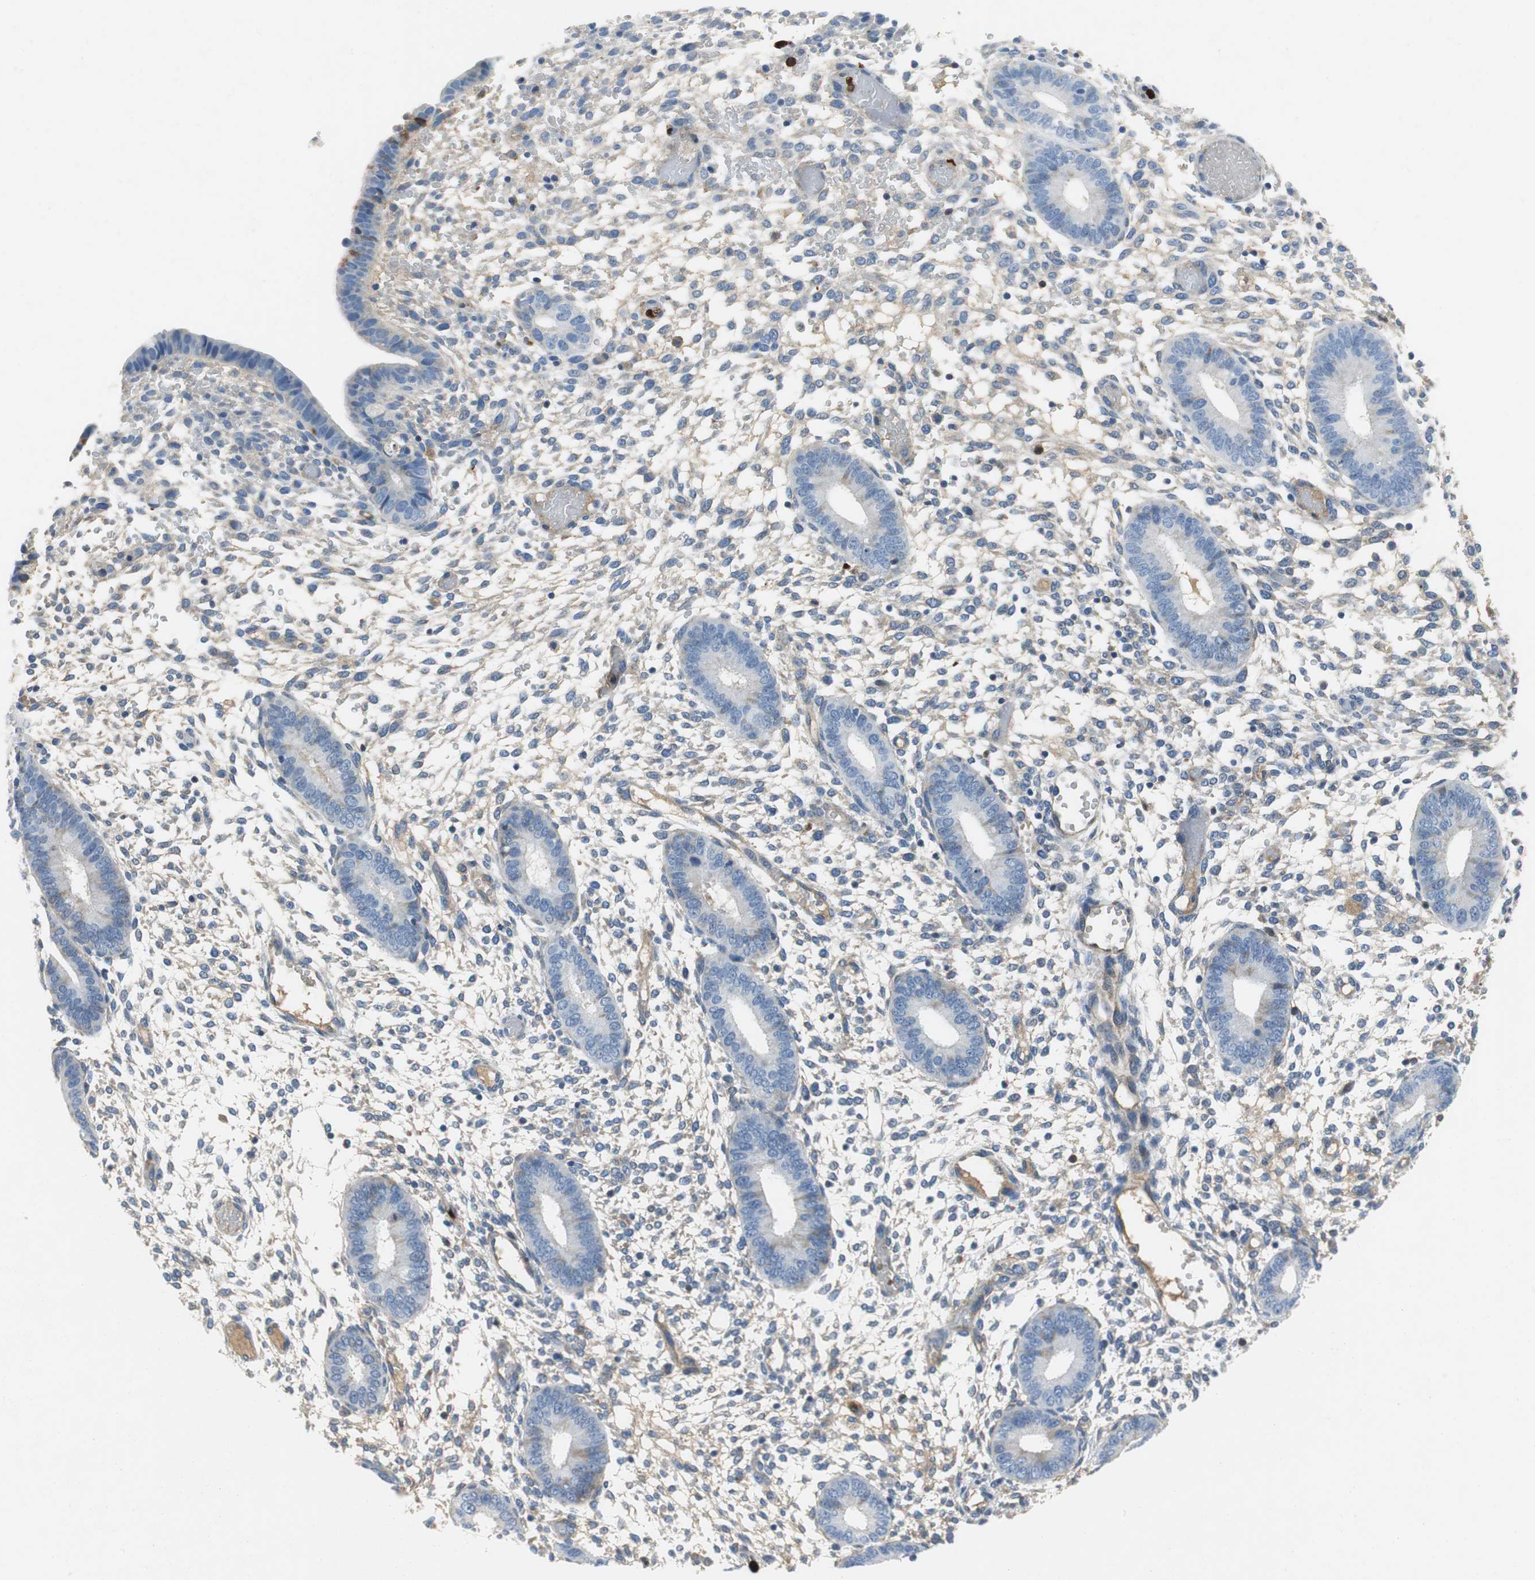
{"staining": {"intensity": "negative", "quantity": "none", "location": "none"}, "tissue": "endometrium", "cell_type": "Cells in endometrial stroma", "image_type": "normal", "snomed": [{"axis": "morphology", "description": "Normal tissue, NOS"}, {"axis": "topography", "description": "Endometrium"}], "caption": "A photomicrograph of endometrium stained for a protein reveals no brown staining in cells in endometrial stroma. Brightfield microscopy of IHC stained with DAB (3,3'-diaminobenzidine) (brown) and hematoxylin (blue), captured at high magnification.", "gene": "ORM1", "patient": {"sex": "female", "age": 42}}